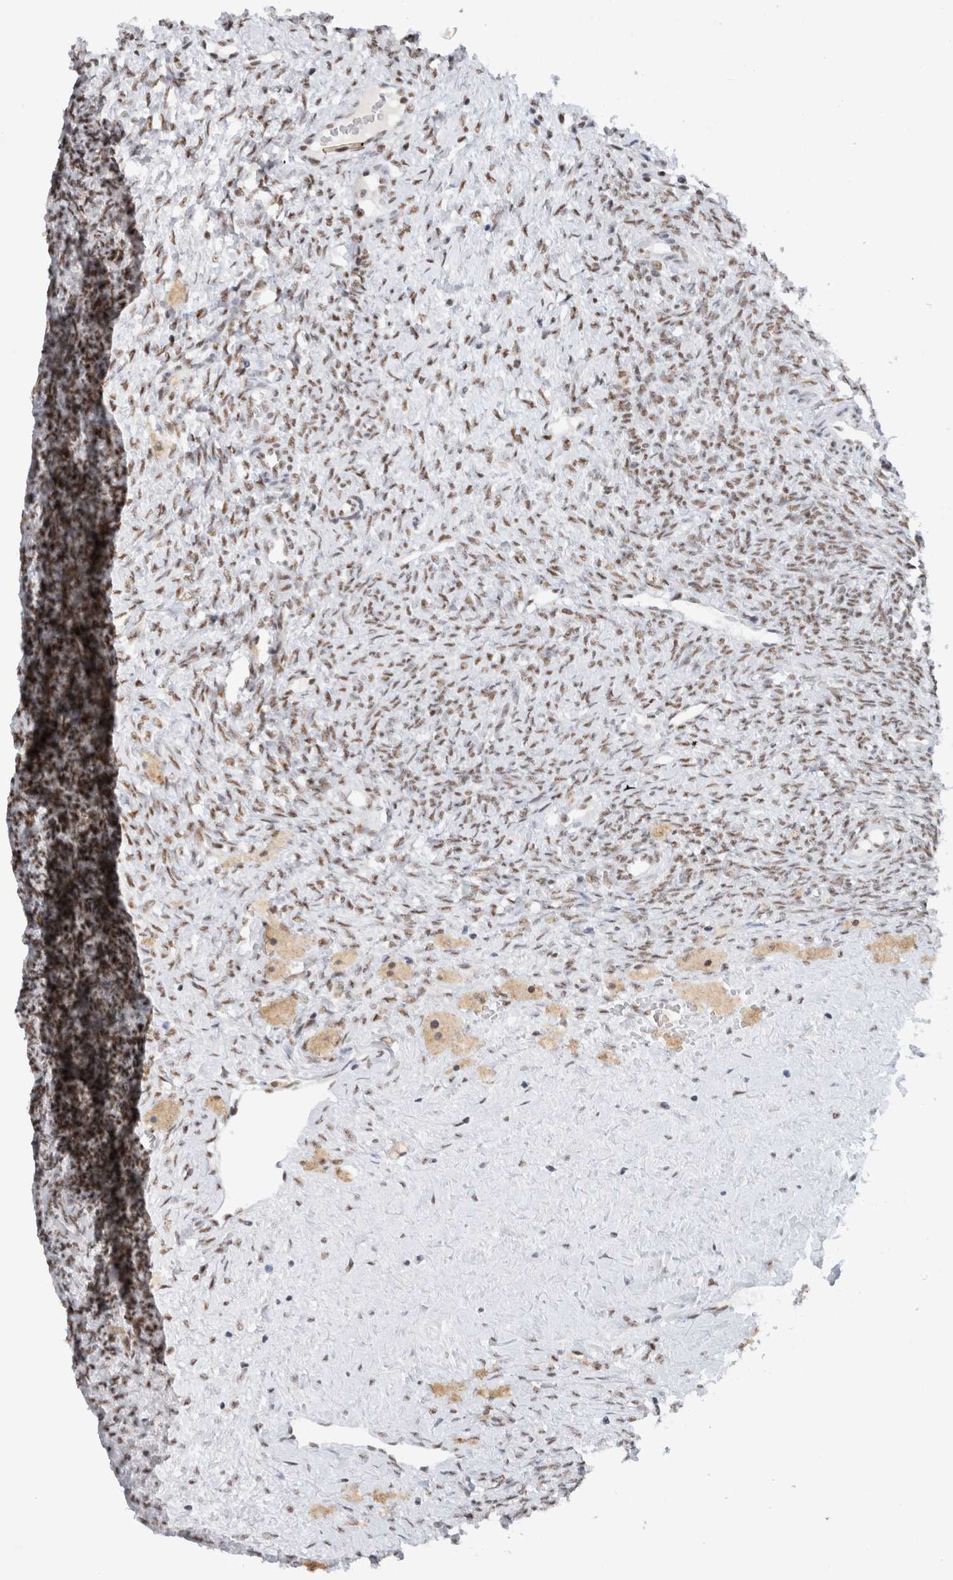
{"staining": {"intensity": "moderate", "quantity": ">75%", "location": "nuclear"}, "tissue": "ovary", "cell_type": "Follicle cells", "image_type": "normal", "snomed": [{"axis": "morphology", "description": "Normal tissue, NOS"}, {"axis": "topography", "description": "Ovary"}], "caption": "Human ovary stained with a brown dye exhibits moderate nuclear positive positivity in about >75% of follicle cells.", "gene": "COPS7A", "patient": {"sex": "female", "age": 41}}